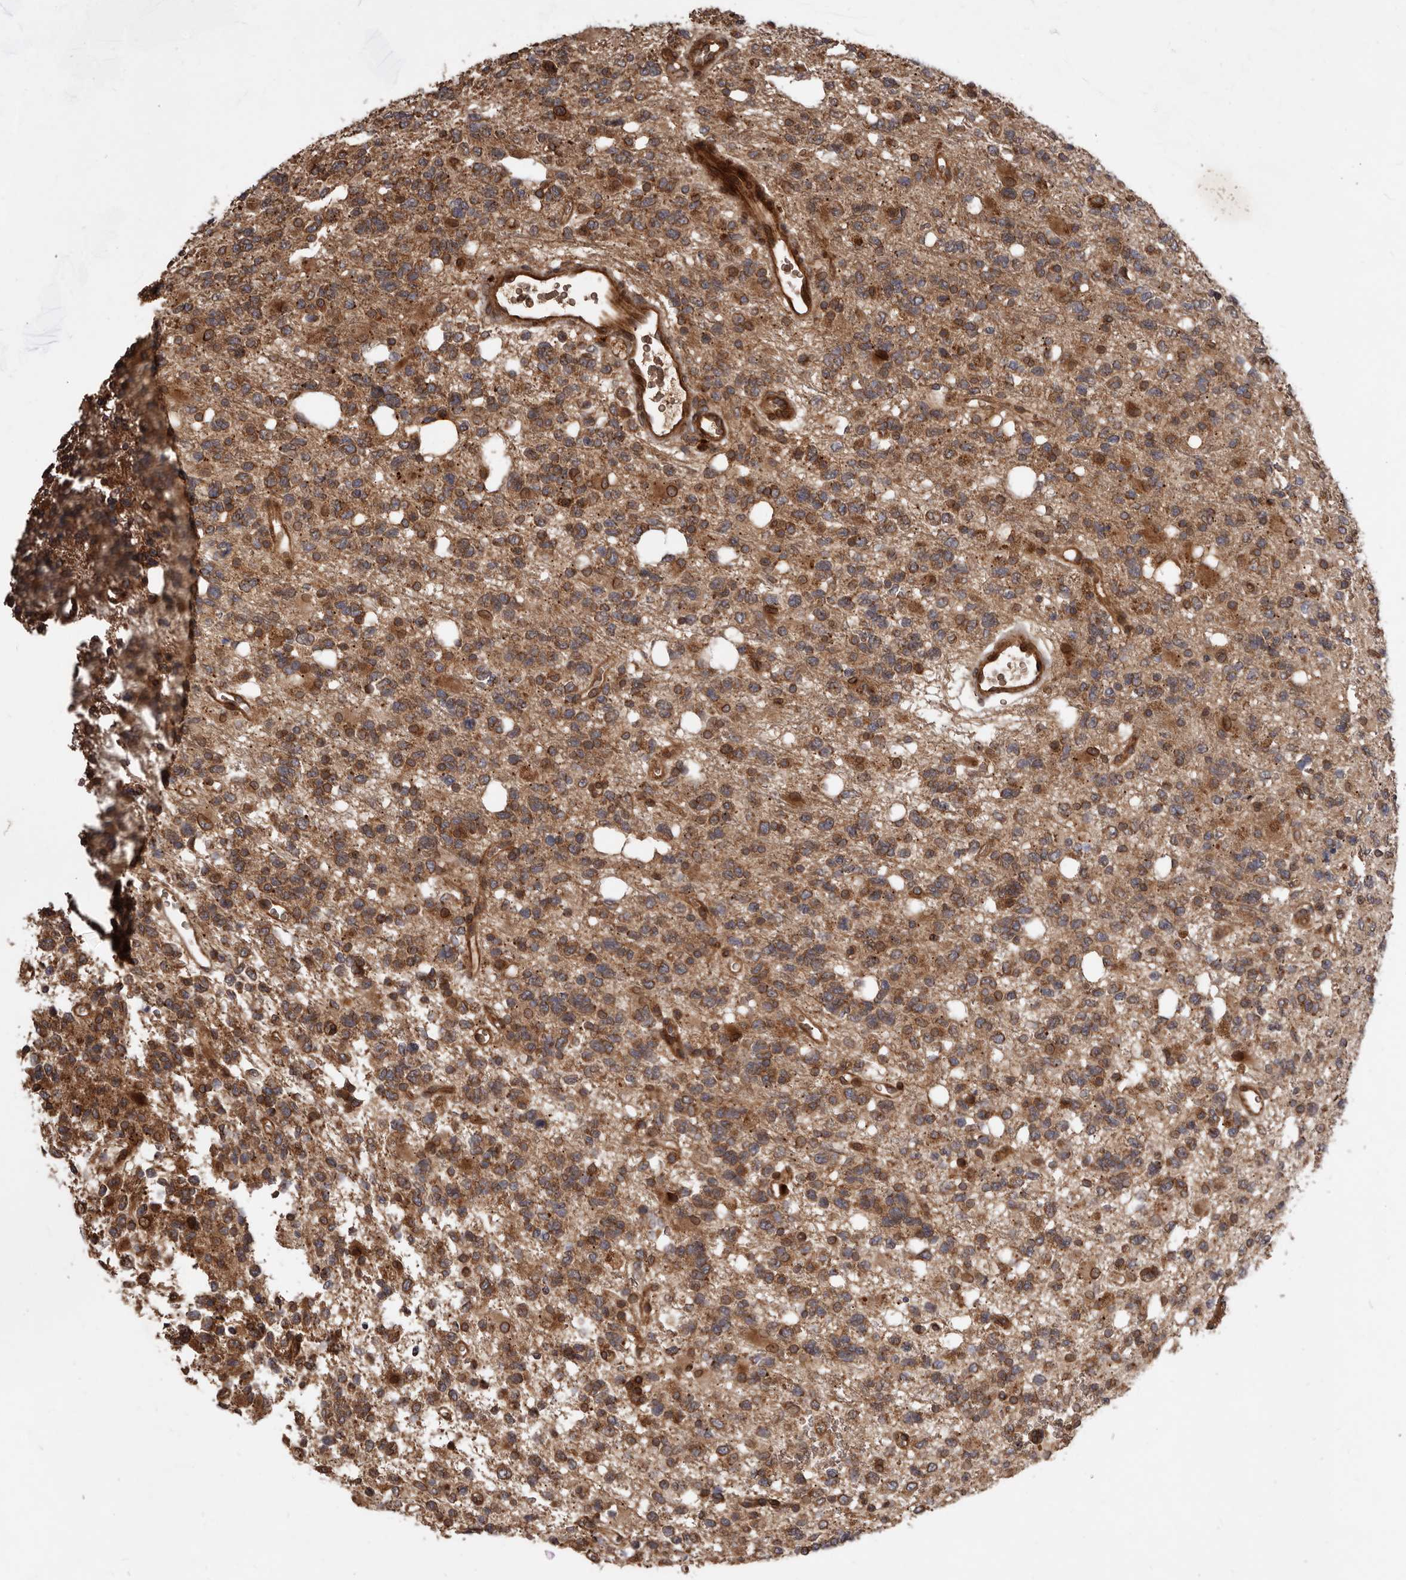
{"staining": {"intensity": "moderate", "quantity": ">75%", "location": "cytoplasmic/membranous,nuclear"}, "tissue": "glioma", "cell_type": "Tumor cells", "image_type": "cancer", "snomed": [{"axis": "morphology", "description": "Glioma, malignant, High grade"}, {"axis": "topography", "description": "Brain"}], "caption": "Immunohistochemistry (IHC) image of neoplastic tissue: human glioma stained using immunohistochemistry (IHC) demonstrates medium levels of moderate protein expression localized specifically in the cytoplasmic/membranous and nuclear of tumor cells, appearing as a cytoplasmic/membranous and nuclear brown color.", "gene": "STK36", "patient": {"sex": "female", "age": 62}}